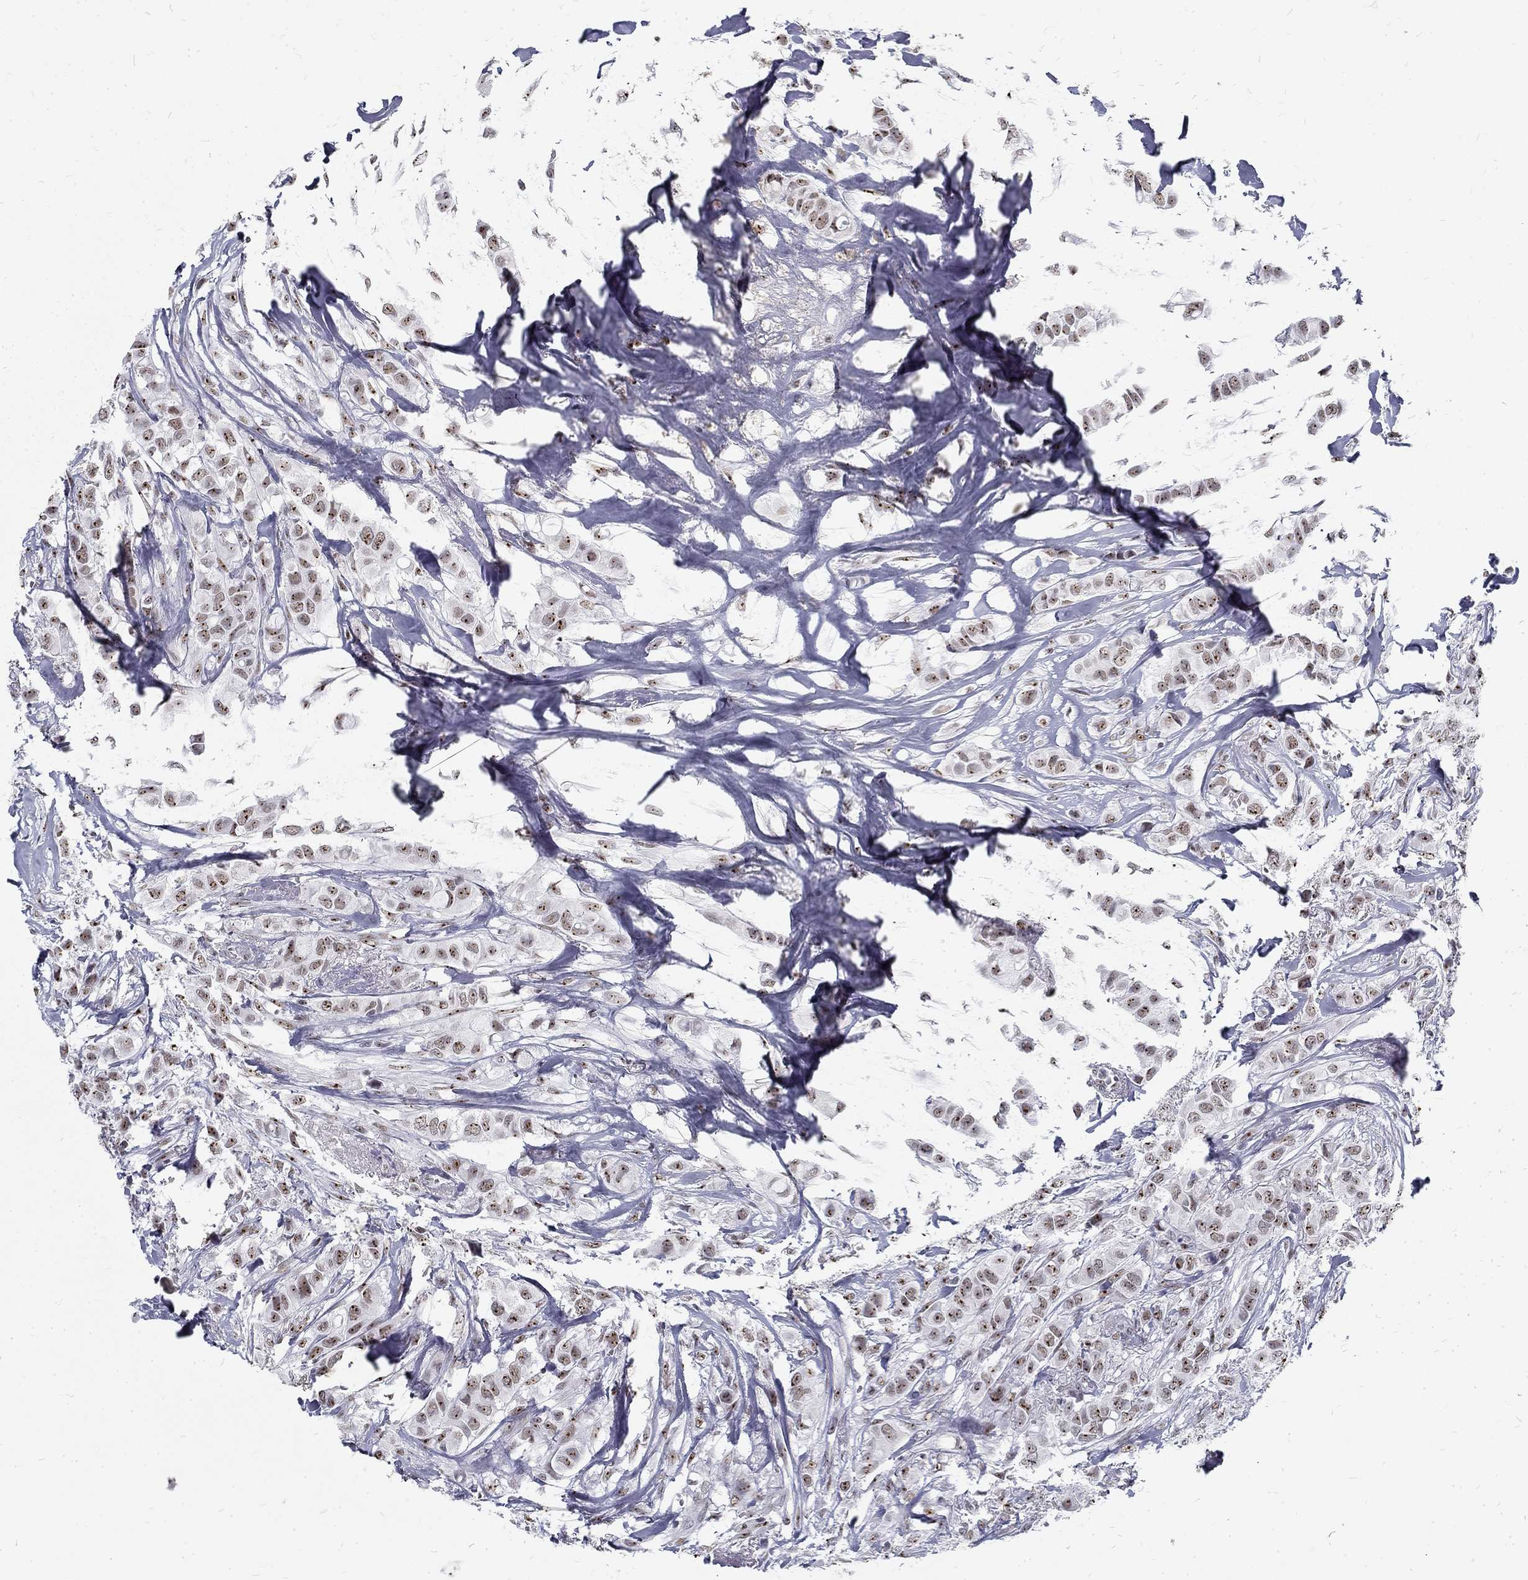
{"staining": {"intensity": "weak", "quantity": ">75%", "location": "nuclear"}, "tissue": "breast cancer", "cell_type": "Tumor cells", "image_type": "cancer", "snomed": [{"axis": "morphology", "description": "Duct carcinoma"}, {"axis": "topography", "description": "Breast"}], "caption": "Immunohistochemistry (DAB) staining of breast cancer shows weak nuclear protein expression in about >75% of tumor cells.", "gene": "SNORC", "patient": {"sex": "female", "age": 85}}